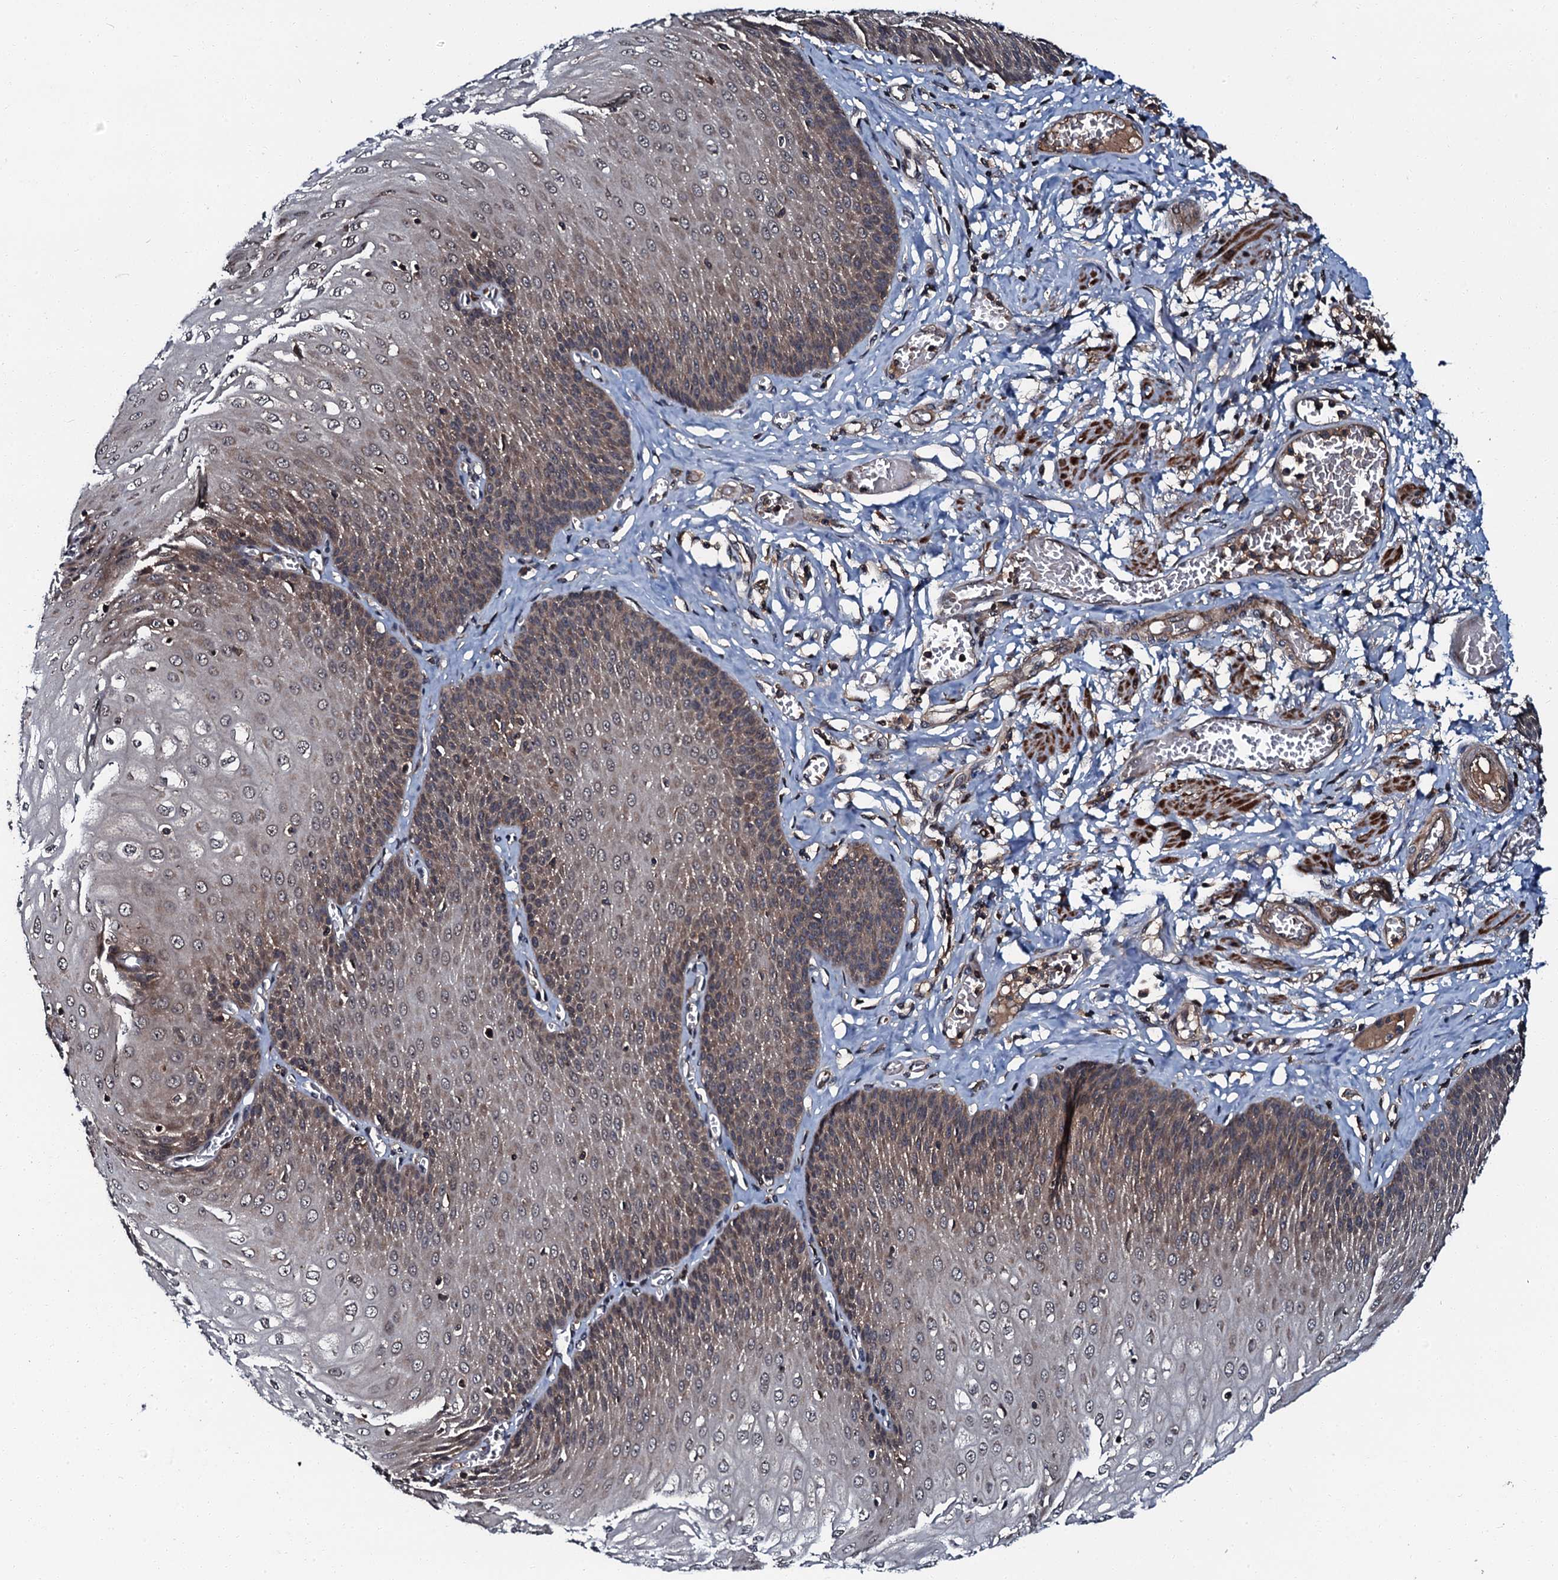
{"staining": {"intensity": "moderate", "quantity": "25%-75%", "location": "cytoplasmic/membranous"}, "tissue": "esophagus", "cell_type": "Squamous epithelial cells", "image_type": "normal", "snomed": [{"axis": "morphology", "description": "Normal tissue, NOS"}, {"axis": "topography", "description": "Esophagus"}], "caption": "DAB (3,3'-diaminobenzidine) immunohistochemical staining of benign human esophagus reveals moderate cytoplasmic/membranous protein staining in approximately 25%-75% of squamous epithelial cells. (IHC, brightfield microscopy, high magnification).", "gene": "N4BP1", "patient": {"sex": "male", "age": 60}}